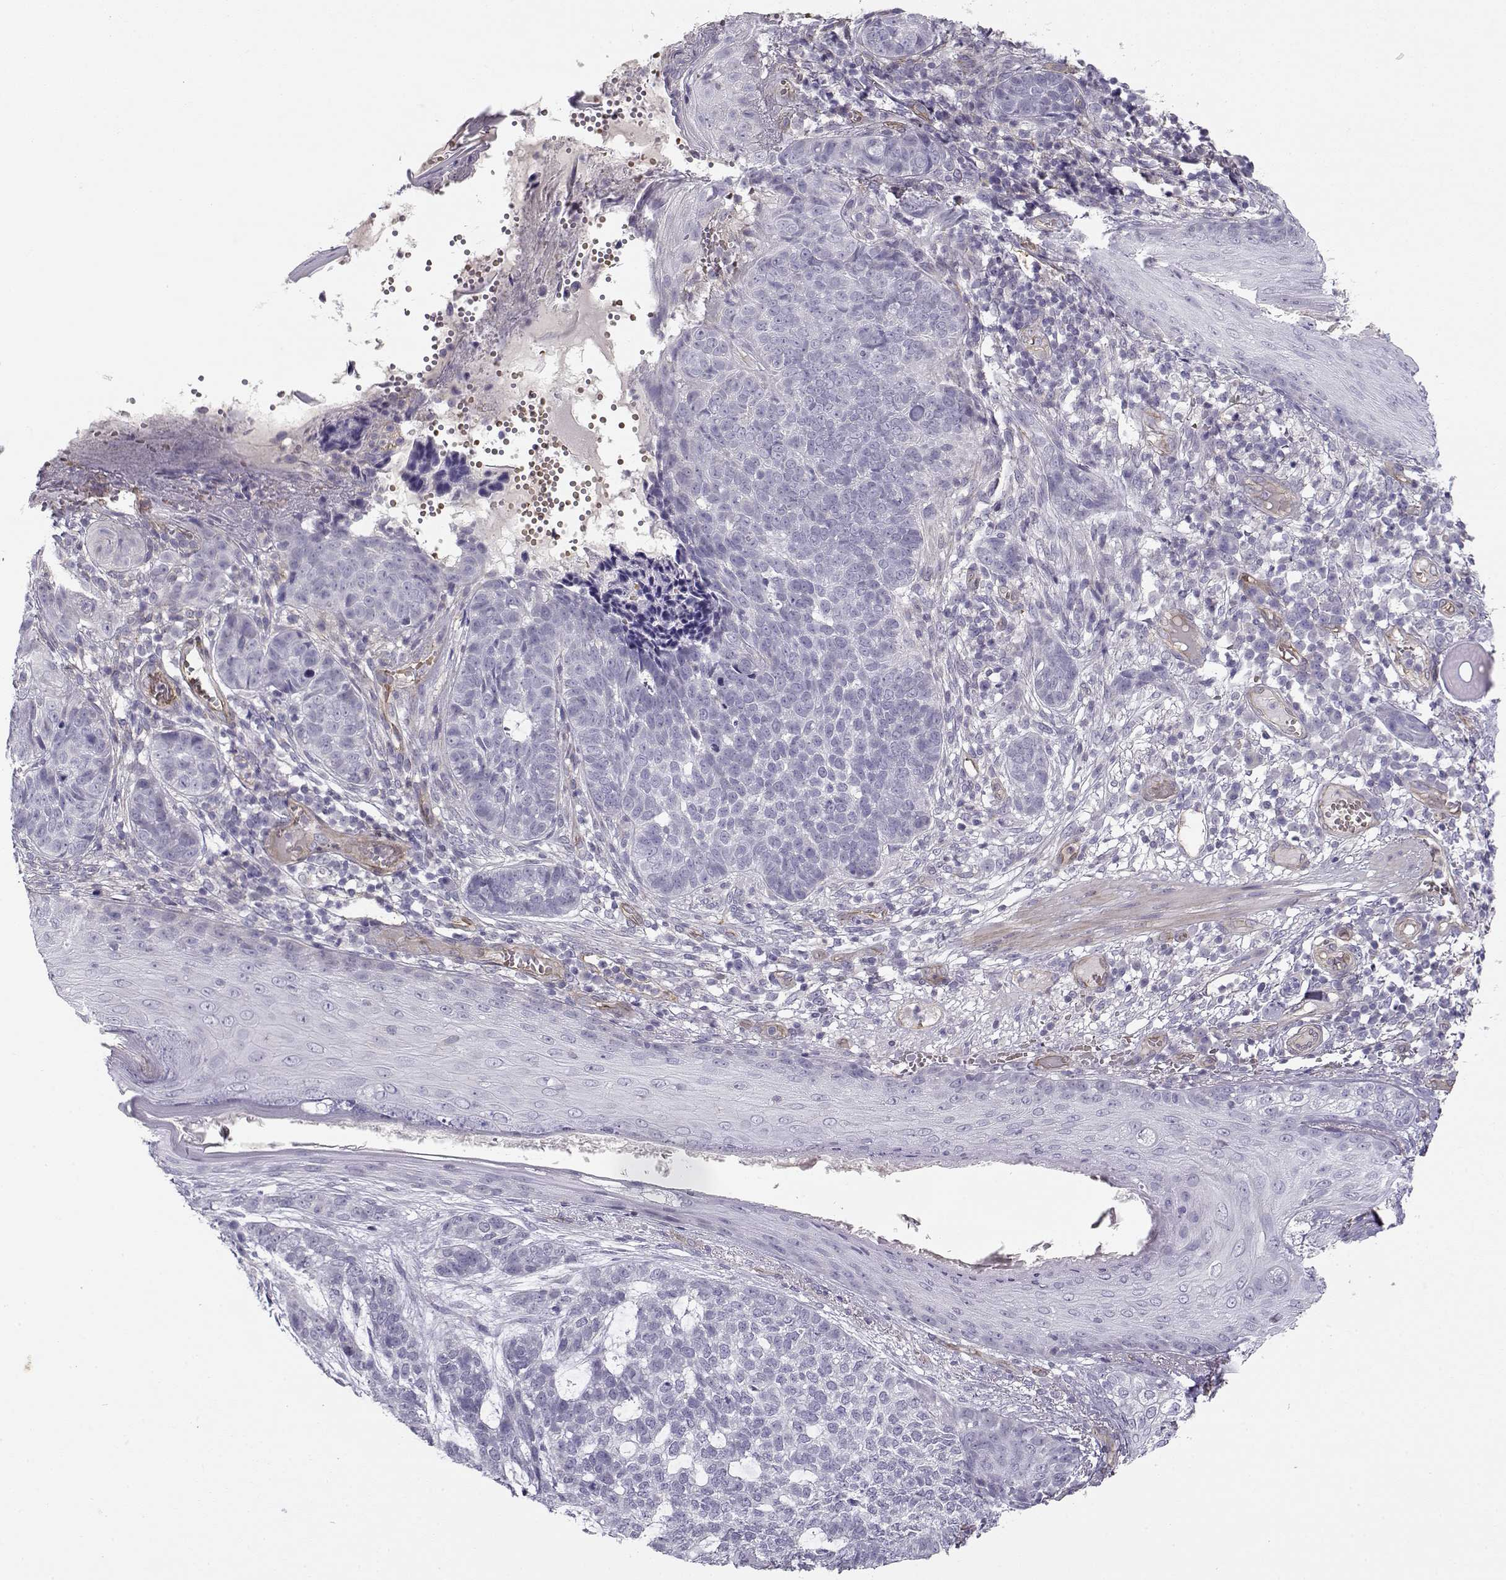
{"staining": {"intensity": "negative", "quantity": "none", "location": "none"}, "tissue": "skin cancer", "cell_type": "Tumor cells", "image_type": "cancer", "snomed": [{"axis": "morphology", "description": "Basal cell carcinoma"}, {"axis": "topography", "description": "Skin"}], "caption": "The micrograph reveals no significant staining in tumor cells of skin cancer.", "gene": "MYO1A", "patient": {"sex": "female", "age": 69}}